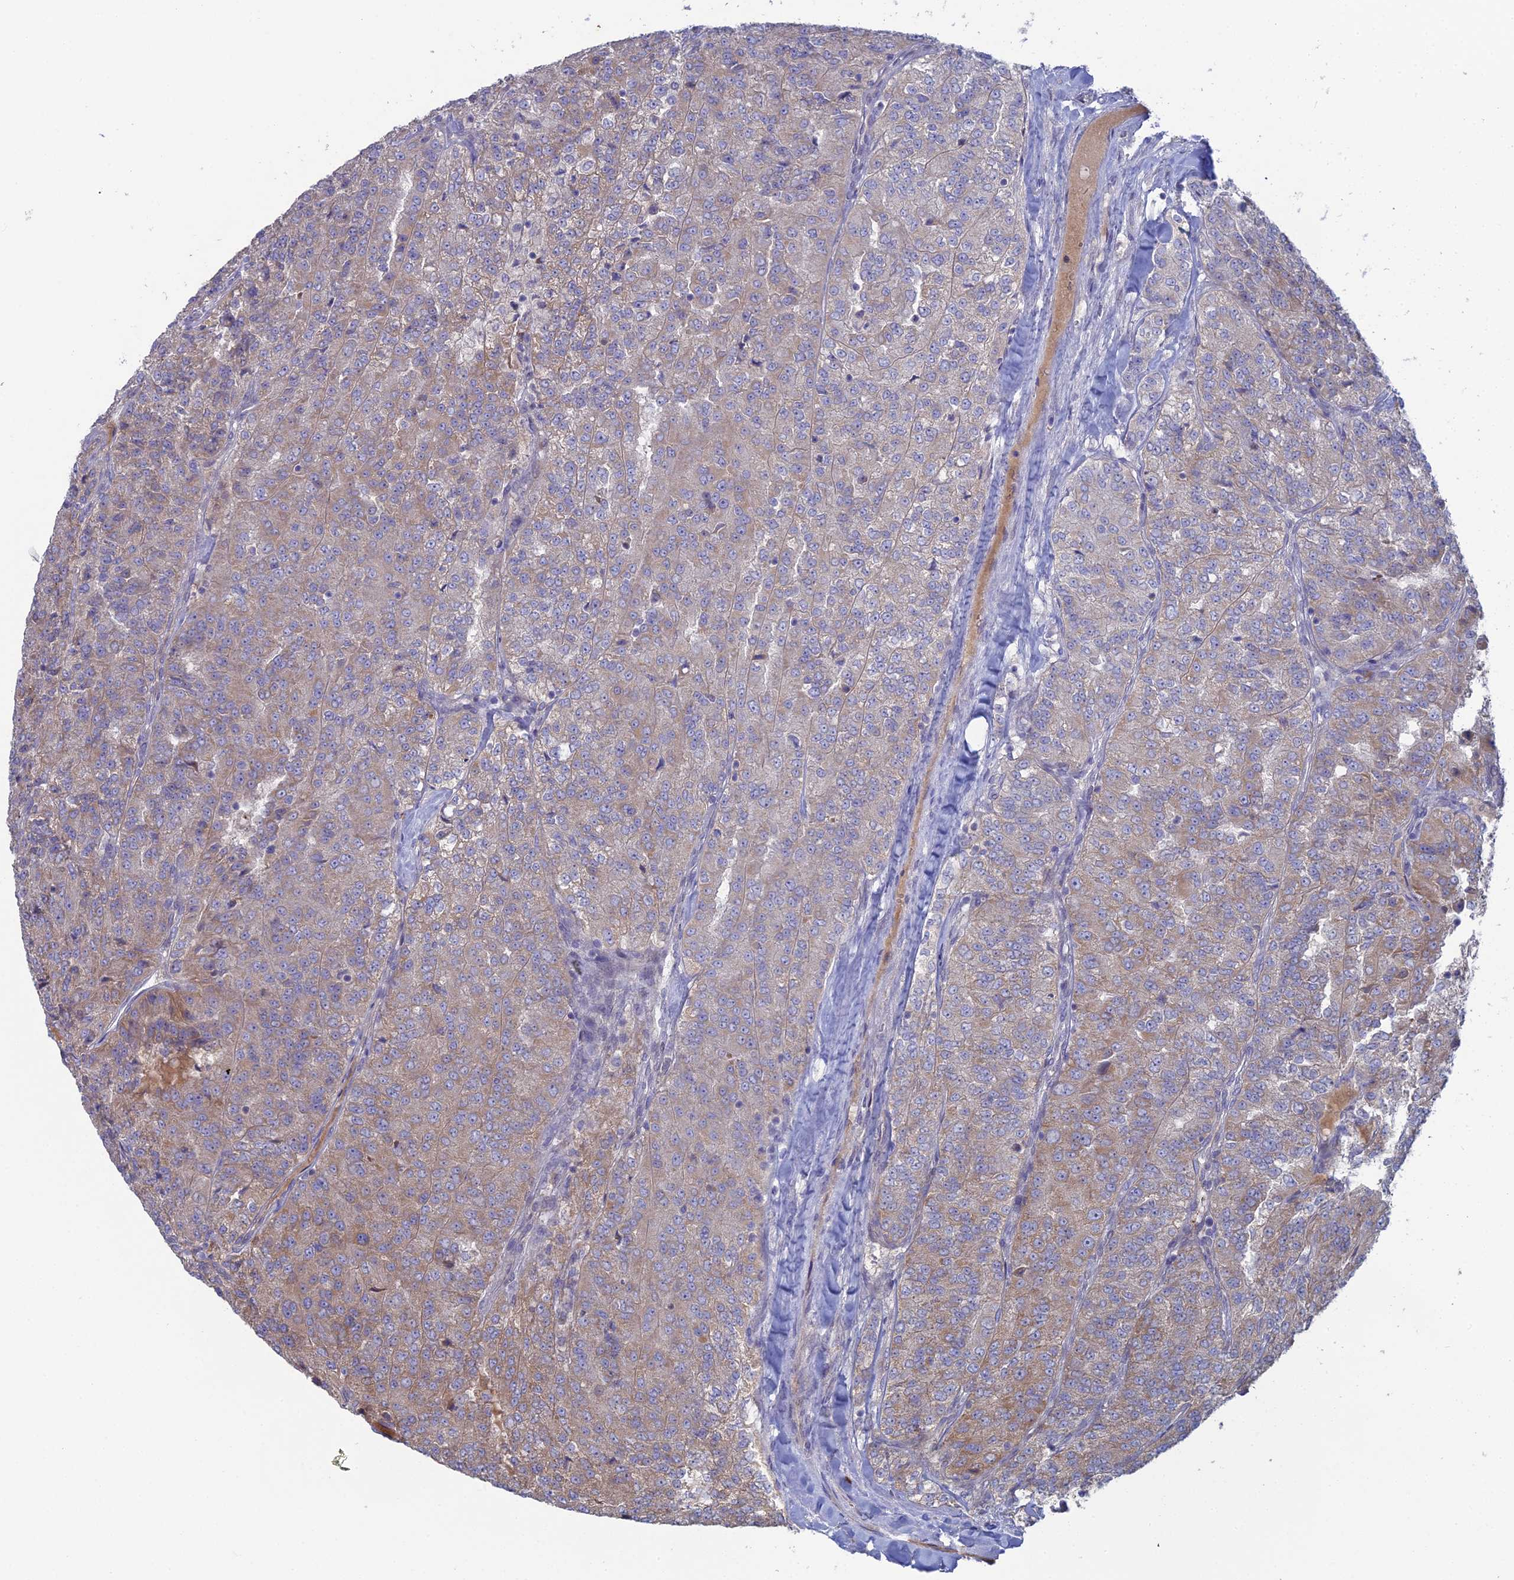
{"staining": {"intensity": "weak", "quantity": "<25%", "location": "cytoplasmic/membranous"}, "tissue": "renal cancer", "cell_type": "Tumor cells", "image_type": "cancer", "snomed": [{"axis": "morphology", "description": "Adenocarcinoma, NOS"}, {"axis": "topography", "description": "Kidney"}], "caption": "Immunohistochemical staining of renal adenocarcinoma demonstrates no significant positivity in tumor cells.", "gene": "ARL16", "patient": {"sex": "female", "age": 63}}